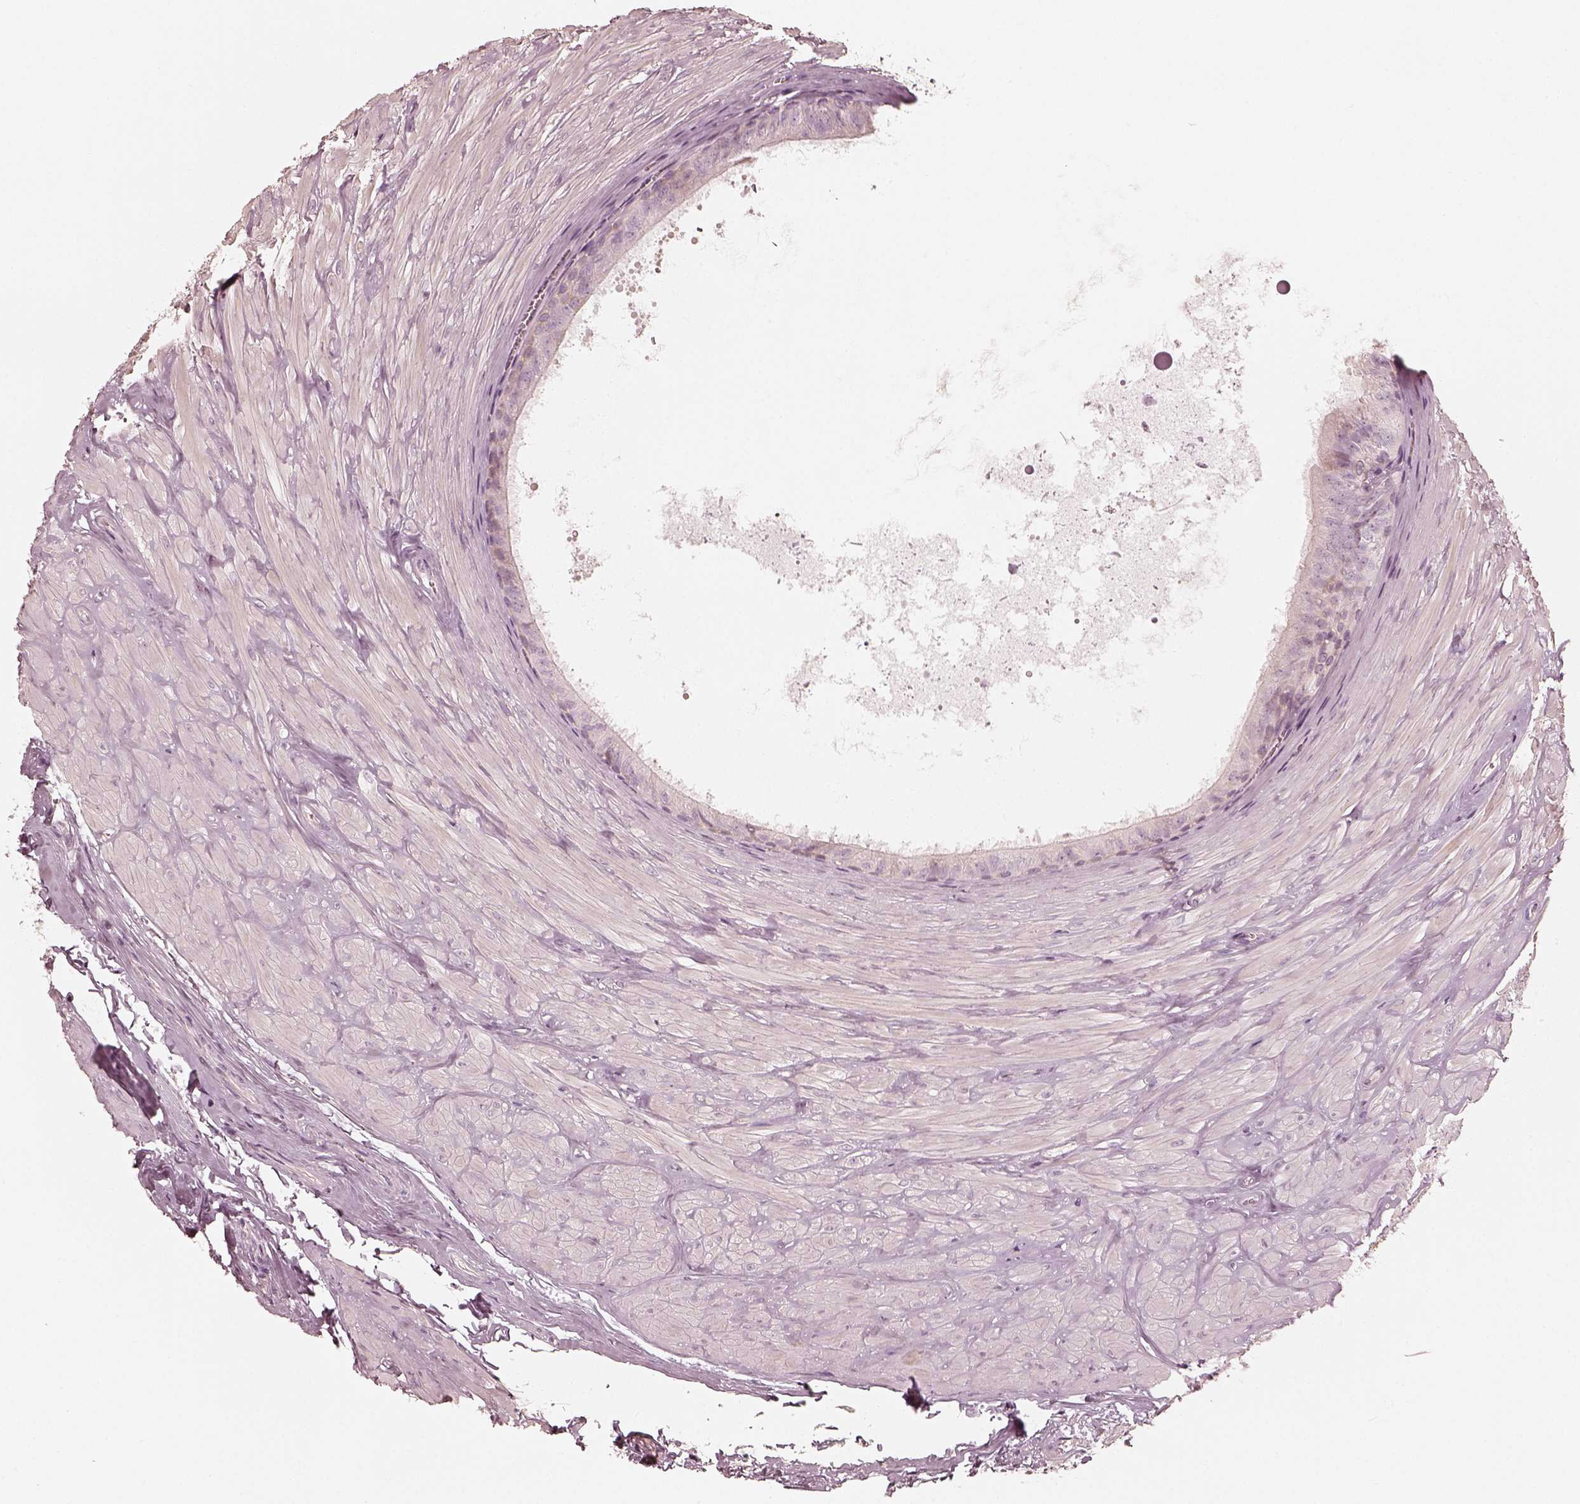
{"staining": {"intensity": "negative", "quantity": "none", "location": "none"}, "tissue": "epididymis", "cell_type": "Glandular cells", "image_type": "normal", "snomed": [{"axis": "morphology", "description": "Normal tissue, NOS"}, {"axis": "topography", "description": "Epididymis"}], "caption": "Immunohistochemistry (IHC) micrograph of benign epididymis: epididymis stained with DAB displays no significant protein expression in glandular cells. Nuclei are stained in blue.", "gene": "FMNL2", "patient": {"sex": "male", "age": 37}}